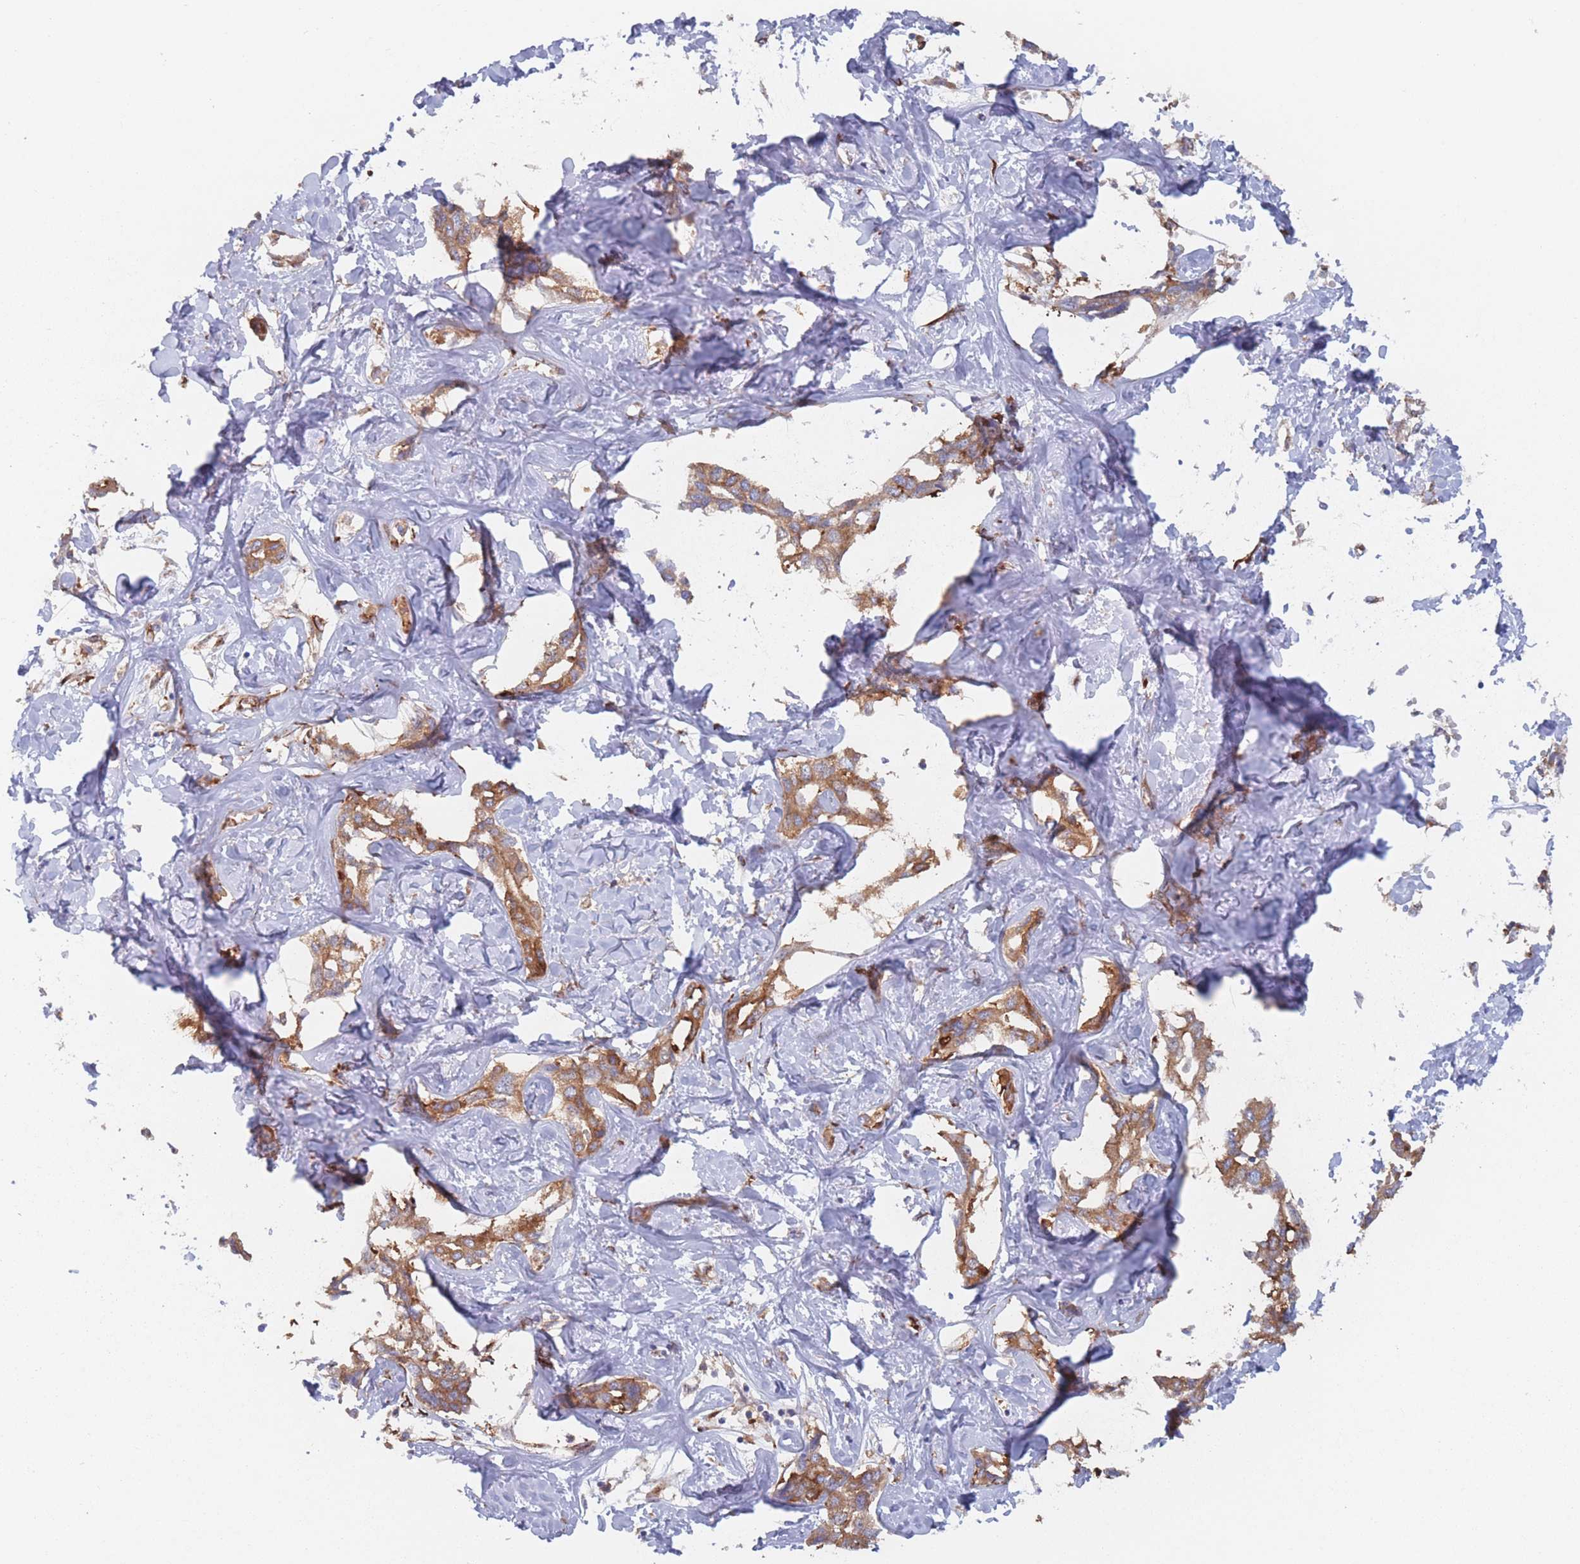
{"staining": {"intensity": "moderate", "quantity": ">75%", "location": "cytoplasmic/membranous"}, "tissue": "liver cancer", "cell_type": "Tumor cells", "image_type": "cancer", "snomed": [{"axis": "morphology", "description": "Cholangiocarcinoma"}, {"axis": "topography", "description": "Liver"}], "caption": "DAB (3,3'-diaminobenzidine) immunohistochemical staining of human cholangiocarcinoma (liver) shows moderate cytoplasmic/membranous protein staining in about >75% of tumor cells. The staining is performed using DAB brown chromogen to label protein expression. The nuclei are counter-stained blue using hematoxylin.", "gene": "EEF1B2", "patient": {"sex": "male", "age": 59}}